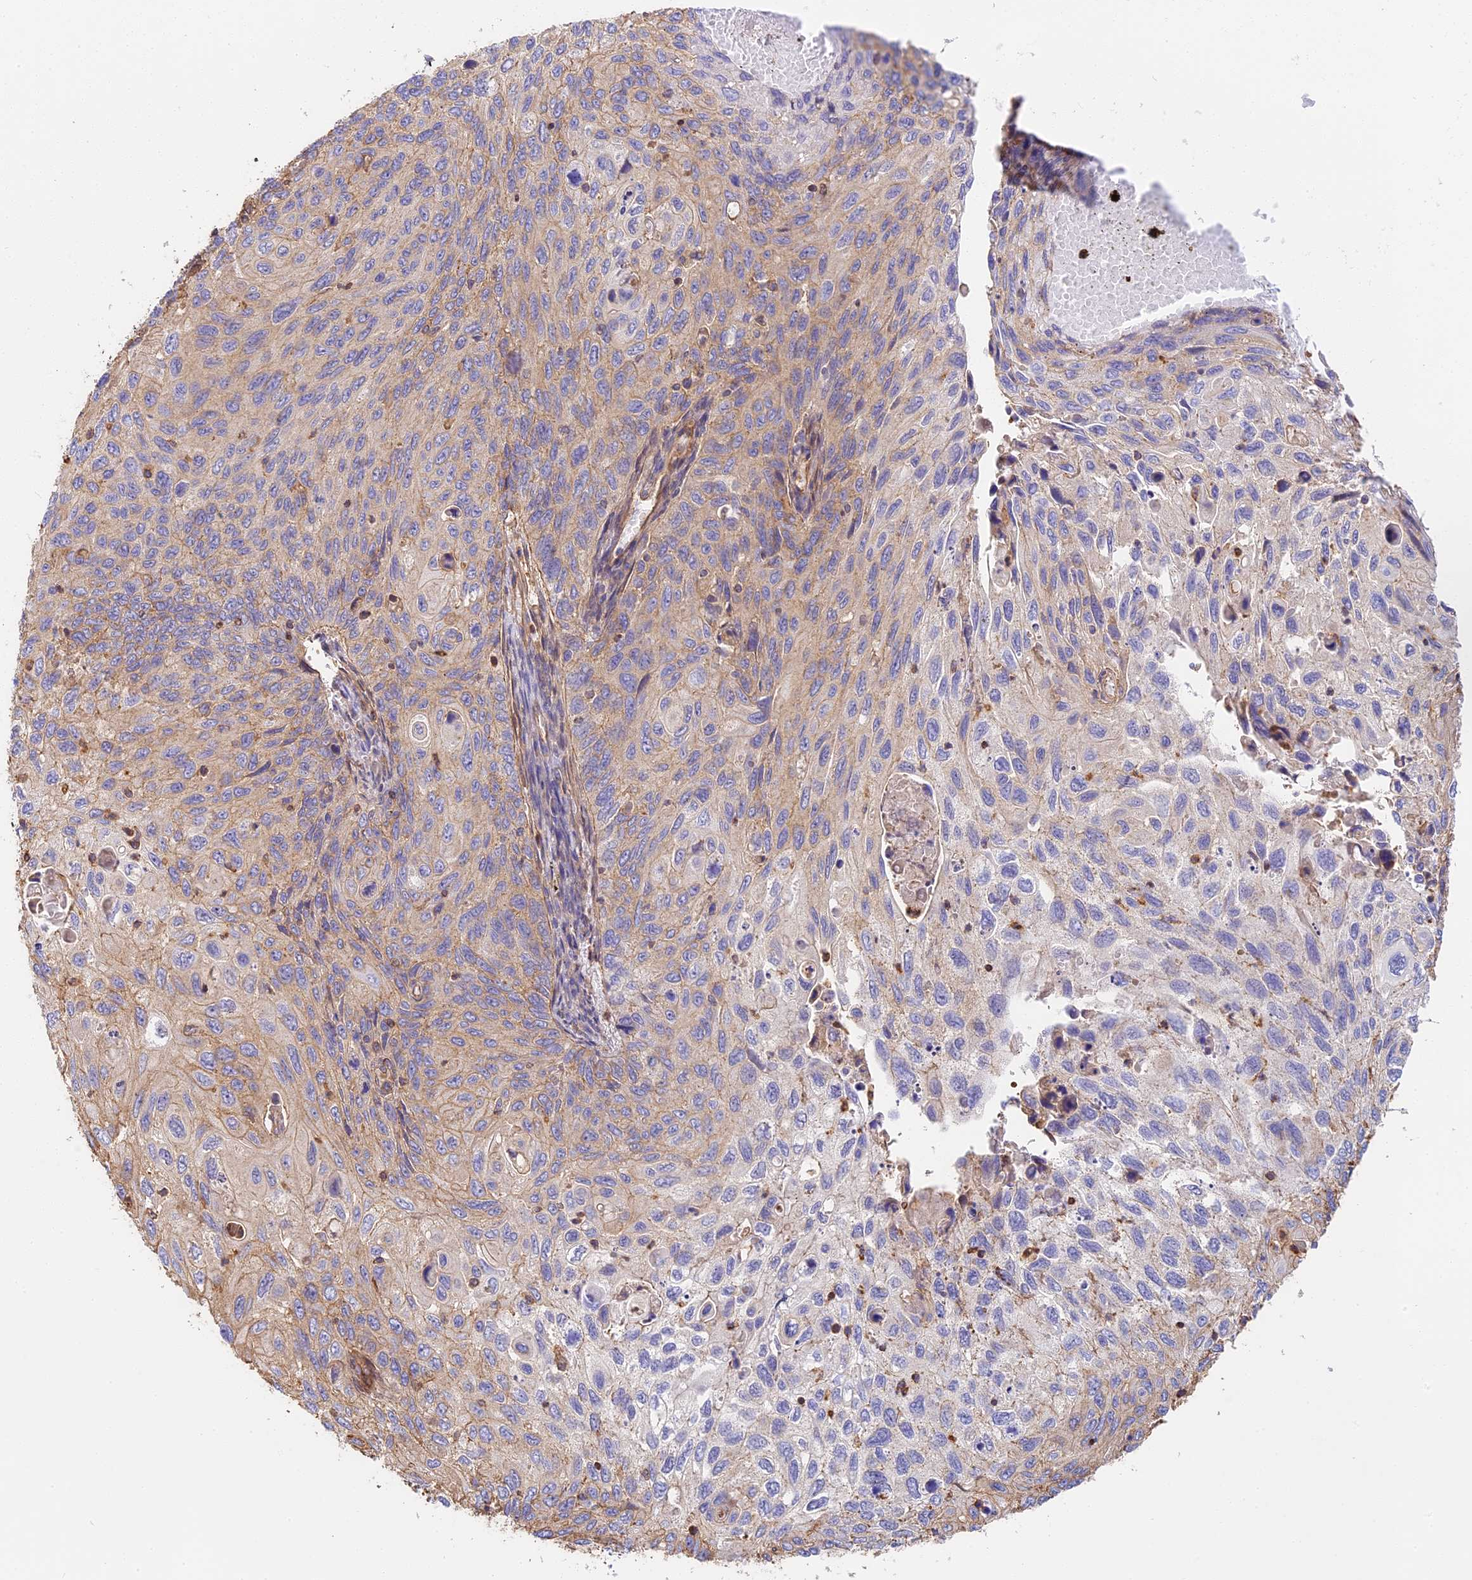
{"staining": {"intensity": "weak", "quantity": "<25%", "location": "cytoplasmic/membranous"}, "tissue": "cervical cancer", "cell_type": "Tumor cells", "image_type": "cancer", "snomed": [{"axis": "morphology", "description": "Squamous cell carcinoma, NOS"}, {"axis": "topography", "description": "Cervix"}], "caption": "This is a image of immunohistochemistry staining of cervical cancer (squamous cell carcinoma), which shows no positivity in tumor cells. (Brightfield microscopy of DAB (3,3'-diaminobenzidine) IHC at high magnification).", "gene": "VPS18", "patient": {"sex": "female", "age": 70}}